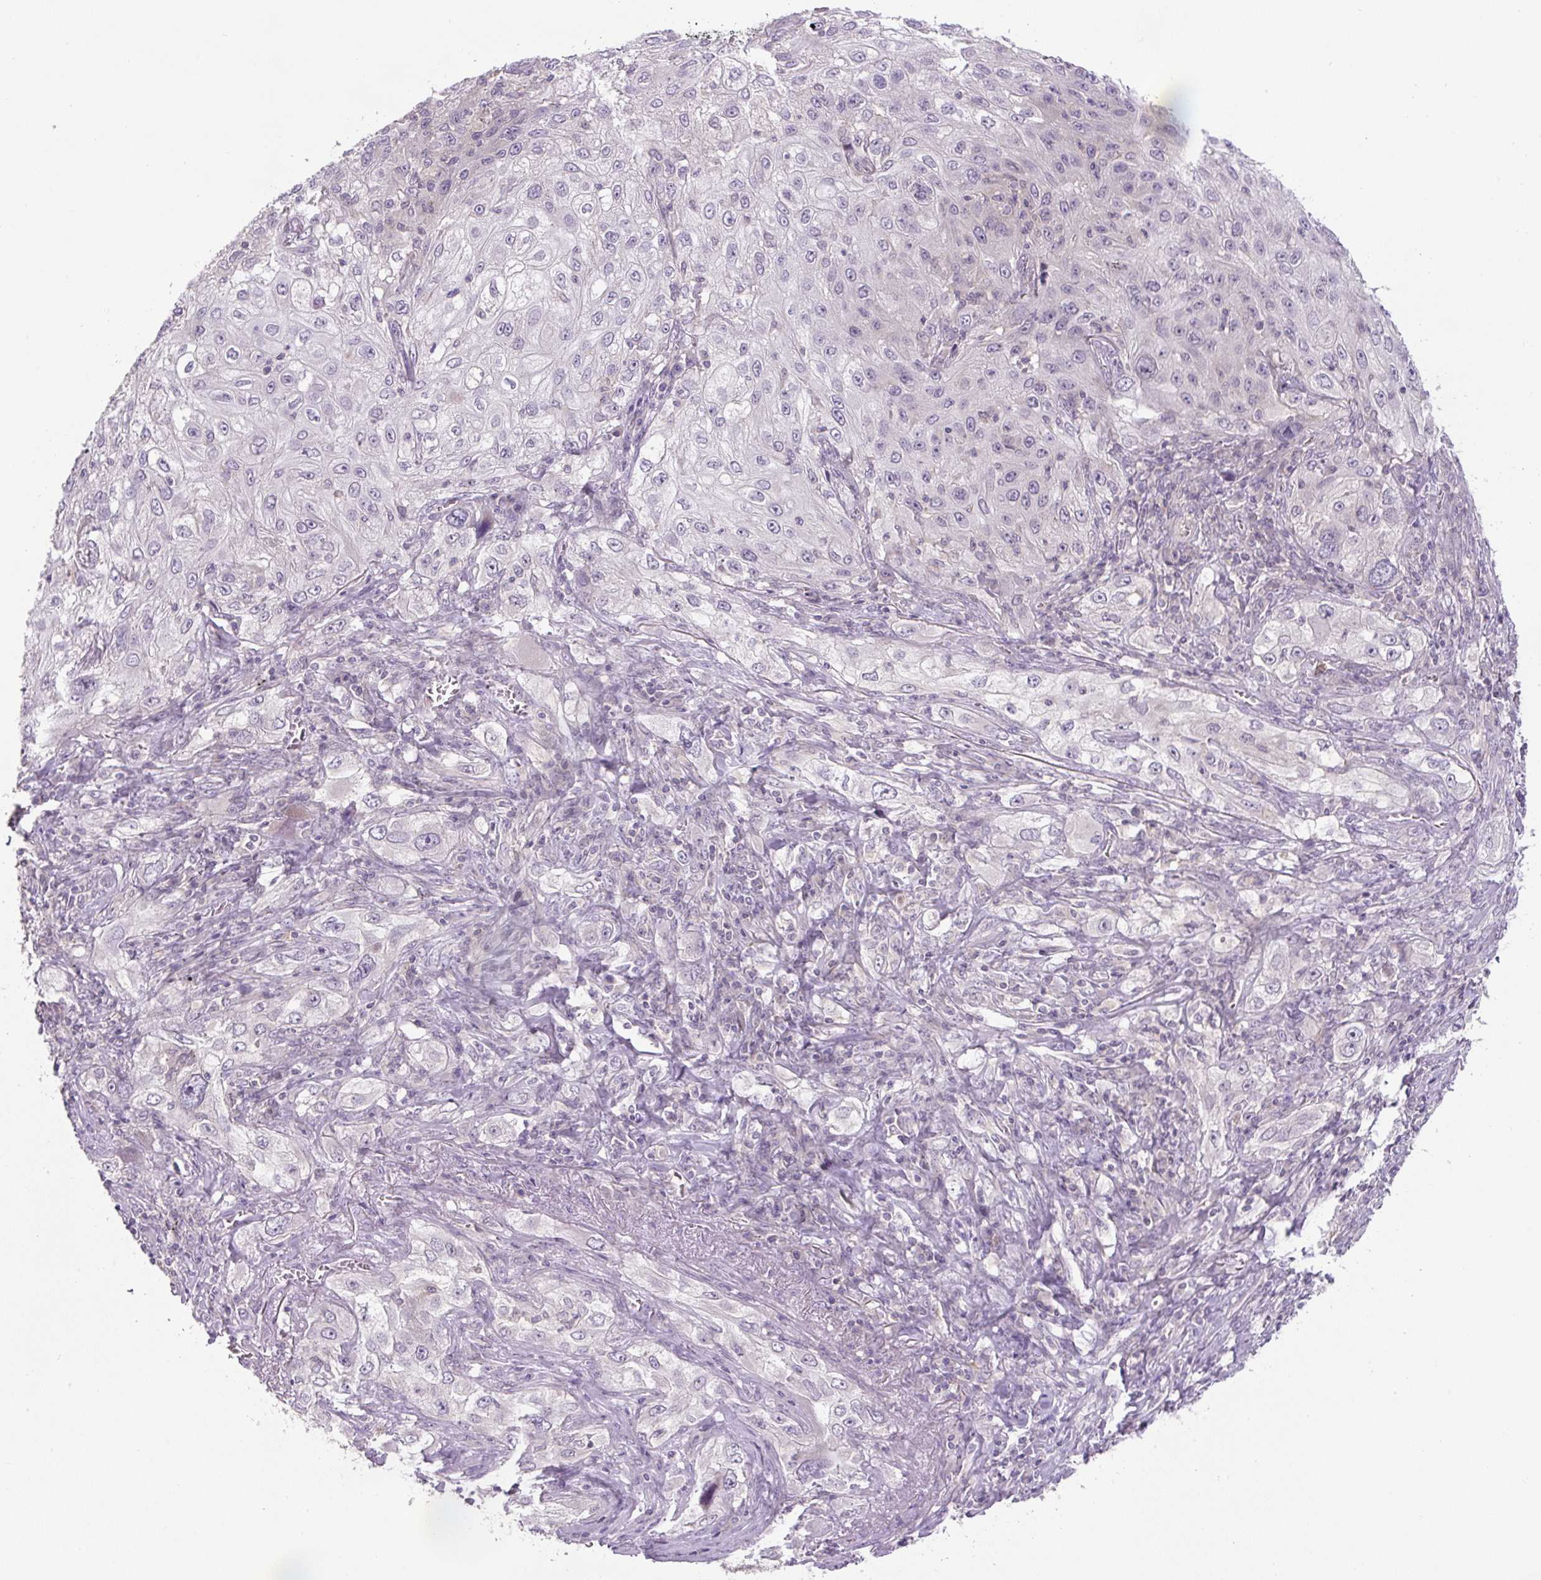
{"staining": {"intensity": "negative", "quantity": "none", "location": "none"}, "tissue": "lung cancer", "cell_type": "Tumor cells", "image_type": "cancer", "snomed": [{"axis": "morphology", "description": "Squamous cell carcinoma, NOS"}, {"axis": "topography", "description": "Lung"}], "caption": "This is an IHC micrograph of lung cancer (squamous cell carcinoma). There is no staining in tumor cells.", "gene": "UBL3", "patient": {"sex": "female", "age": 69}}